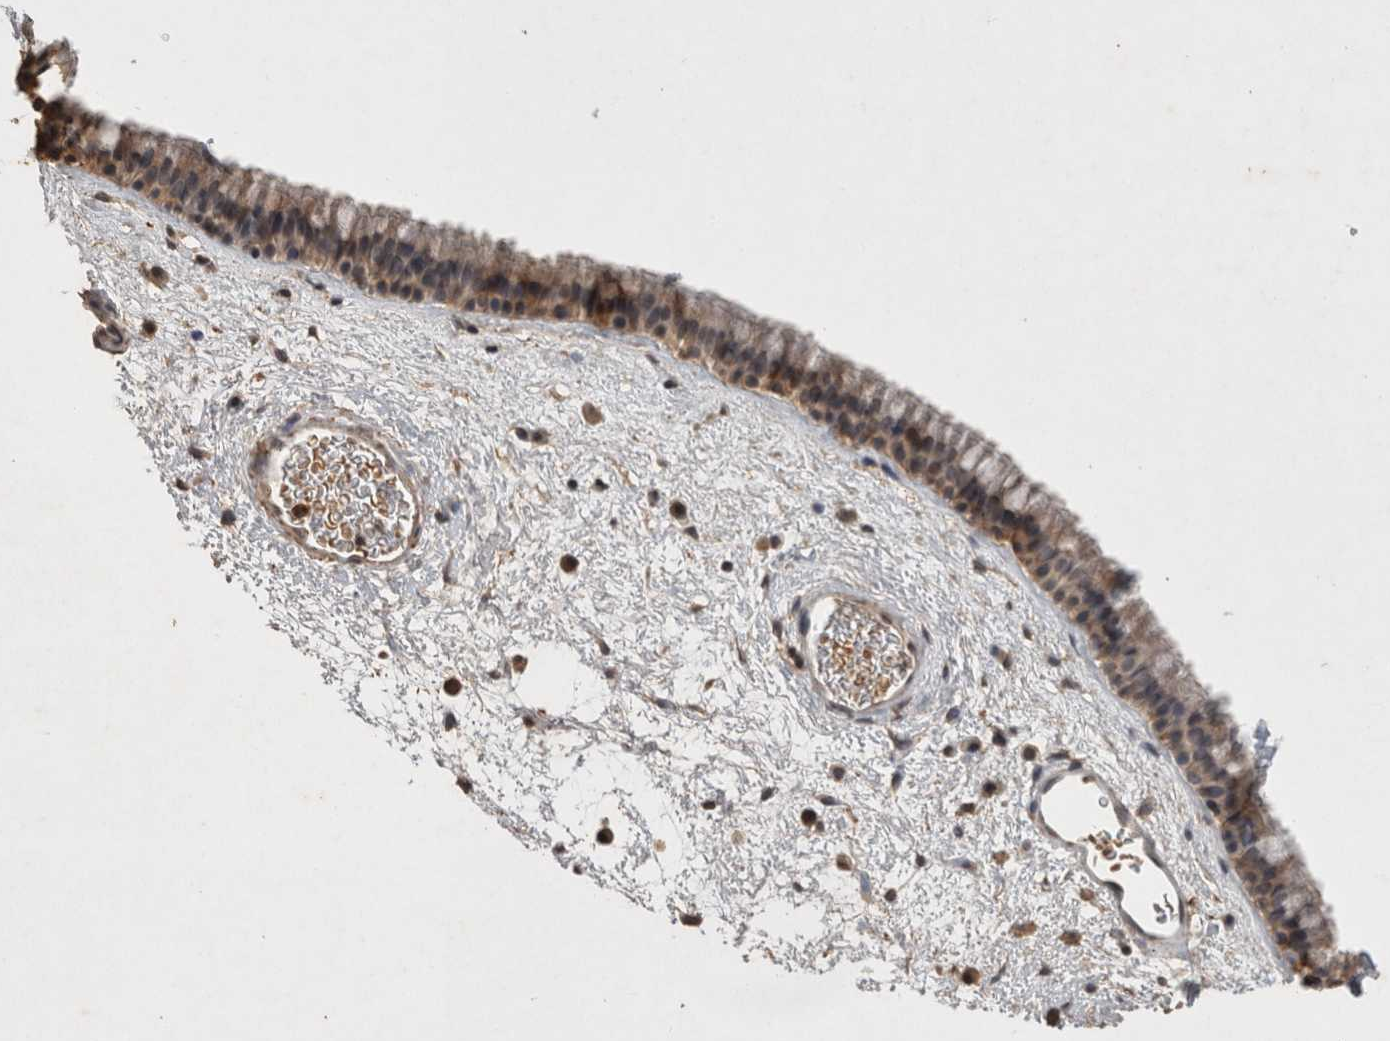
{"staining": {"intensity": "moderate", "quantity": "25%-75%", "location": "cytoplasmic/membranous,nuclear"}, "tissue": "nasopharynx", "cell_type": "Respiratory epithelial cells", "image_type": "normal", "snomed": [{"axis": "morphology", "description": "Normal tissue, NOS"}, {"axis": "morphology", "description": "Inflammation, NOS"}, {"axis": "topography", "description": "Nasopharynx"}], "caption": "Protein staining of benign nasopharynx shows moderate cytoplasmic/membranous,nuclear positivity in about 25%-75% of respiratory epithelial cells.", "gene": "HRK", "patient": {"sex": "male", "age": 48}}